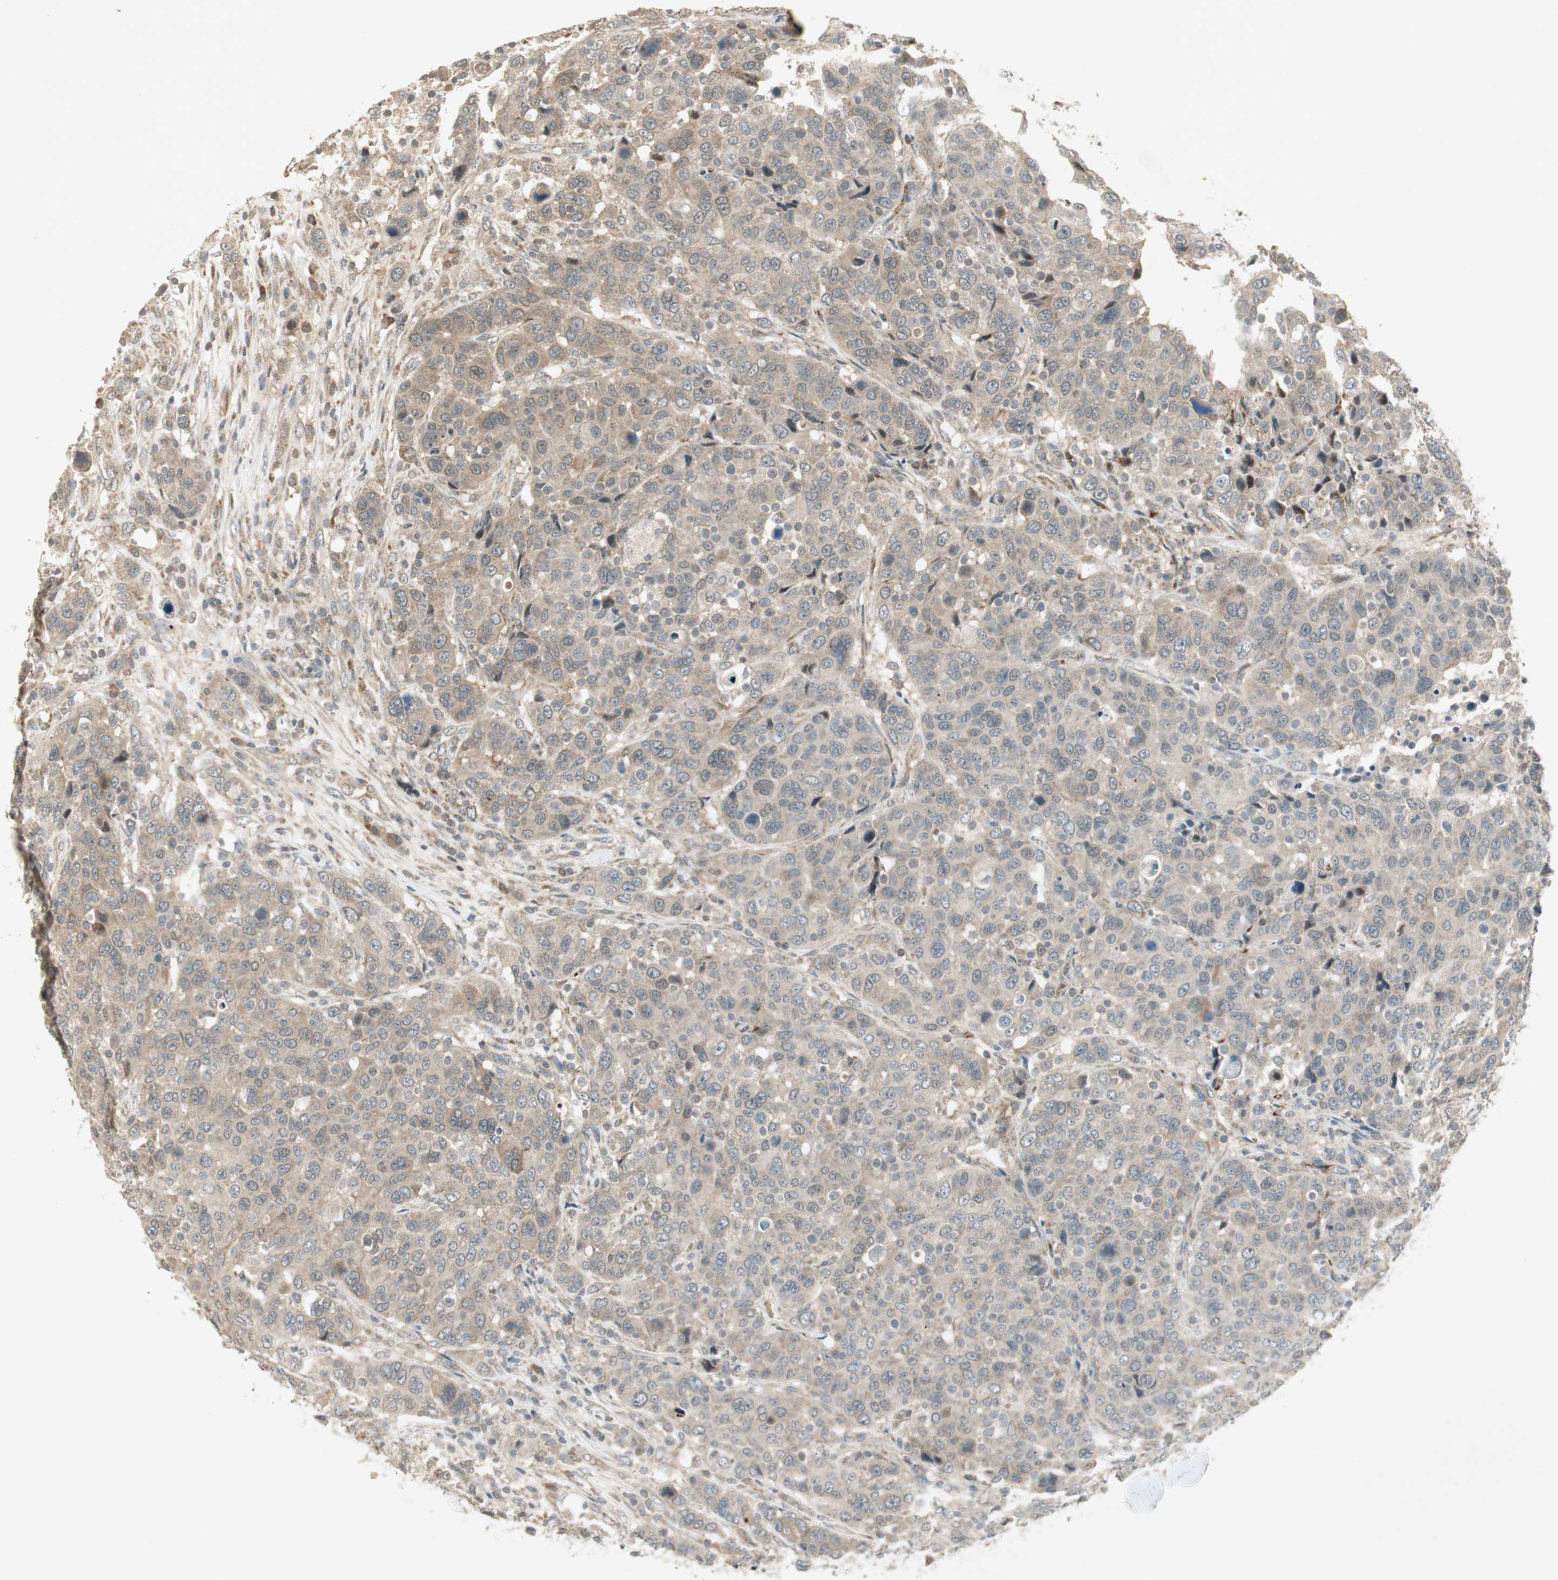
{"staining": {"intensity": "weak", "quantity": ">75%", "location": "cytoplasmic/membranous"}, "tissue": "breast cancer", "cell_type": "Tumor cells", "image_type": "cancer", "snomed": [{"axis": "morphology", "description": "Duct carcinoma"}, {"axis": "topography", "description": "Breast"}], "caption": "This photomicrograph demonstrates intraductal carcinoma (breast) stained with immunohistochemistry to label a protein in brown. The cytoplasmic/membranous of tumor cells show weak positivity for the protein. Nuclei are counter-stained blue.", "gene": "USP2", "patient": {"sex": "female", "age": 37}}